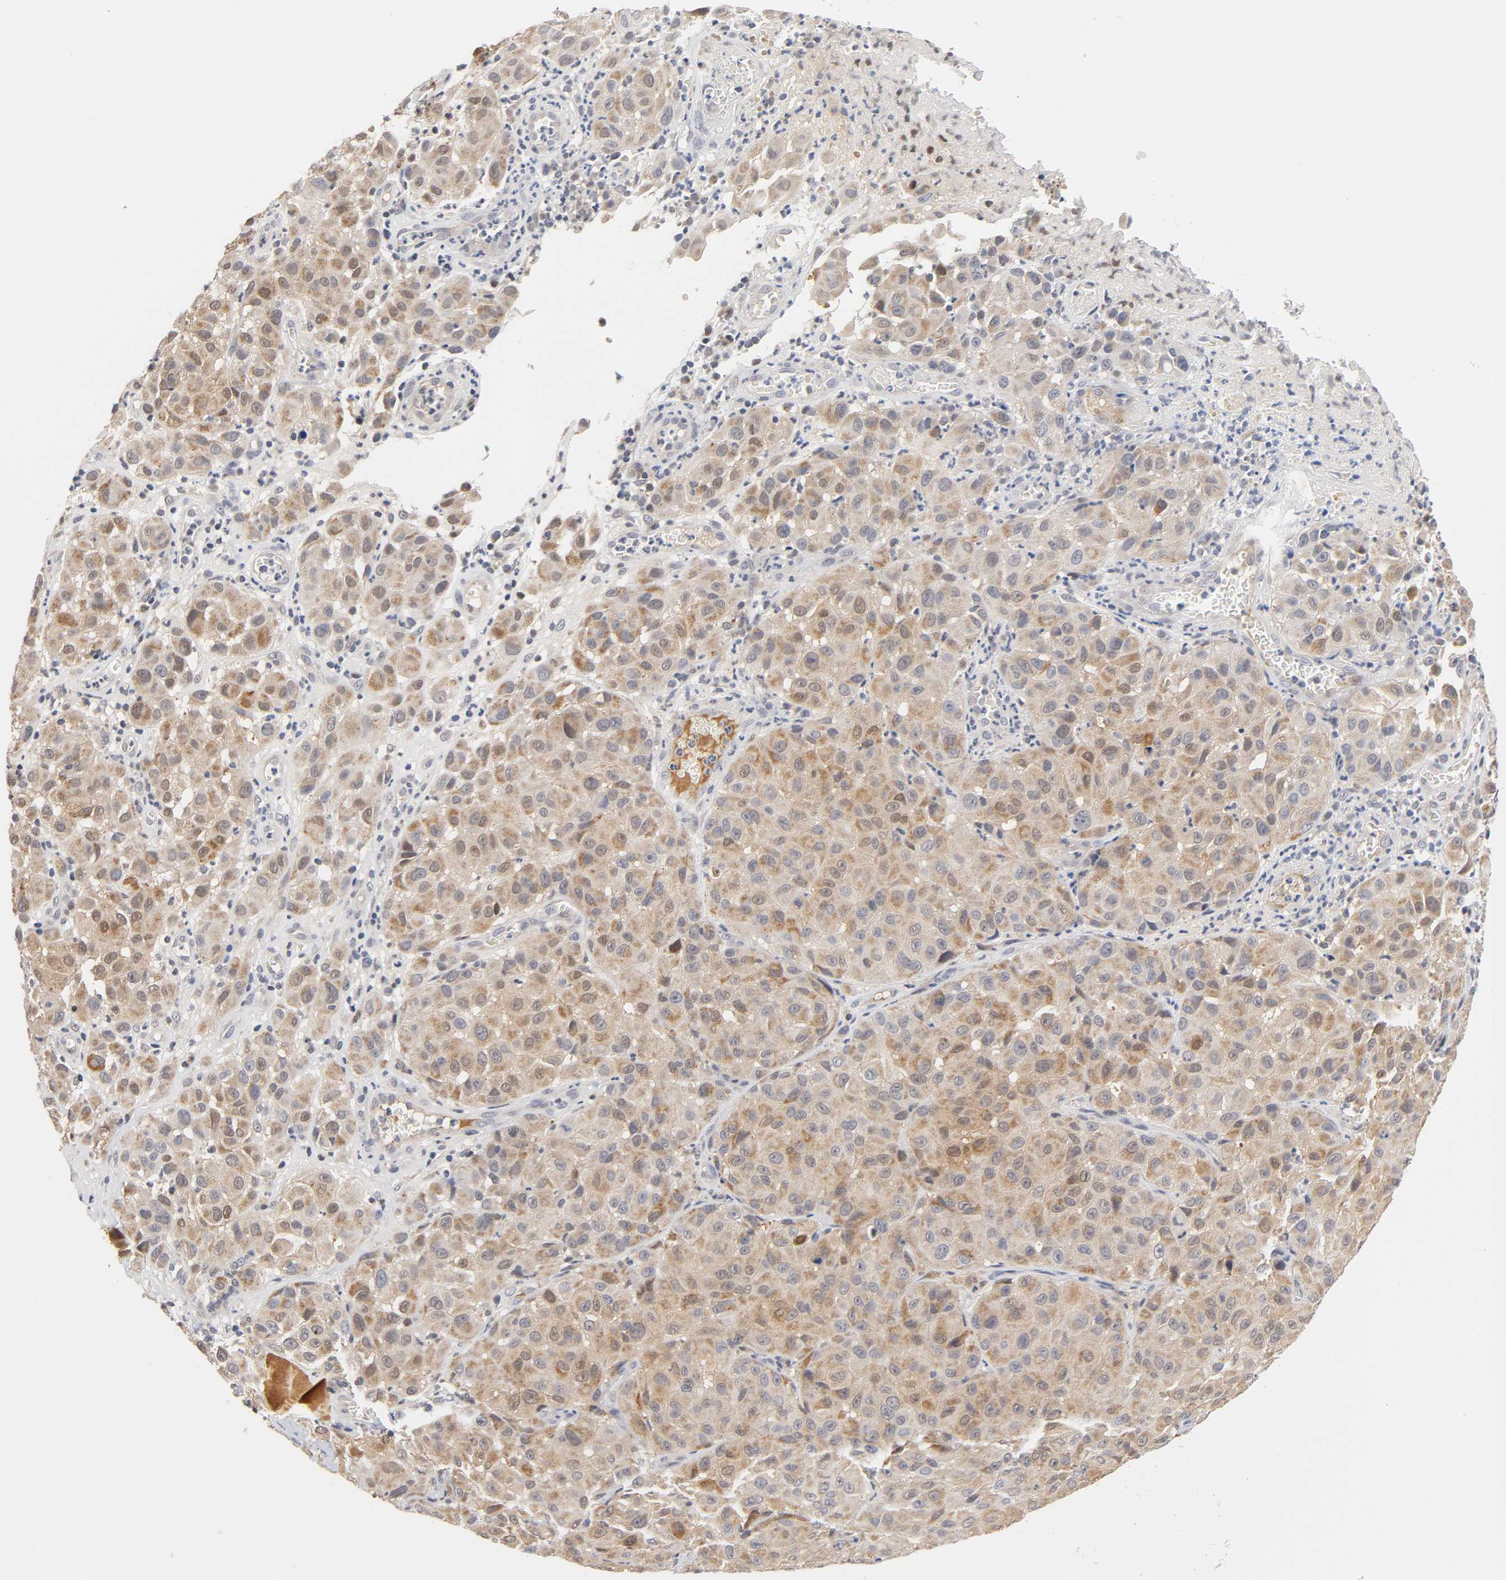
{"staining": {"intensity": "moderate", "quantity": ">75%", "location": "cytoplasmic/membranous,nuclear"}, "tissue": "melanoma", "cell_type": "Tumor cells", "image_type": "cancer", "snomed": [{"axis": "morphology", "description": "Malignant melanoma, NOS"}, {"axis": "topography", "description": "Skin"}], "caption": "Immunohistochemical staining of malignant melanoma exhibits moderate cytoplasmic/membranous and nuclear protein positivity in approximately >75% of tumor cells.", "gene": "GSTZ1", "patient": {"sex": "female", "age": 21}}